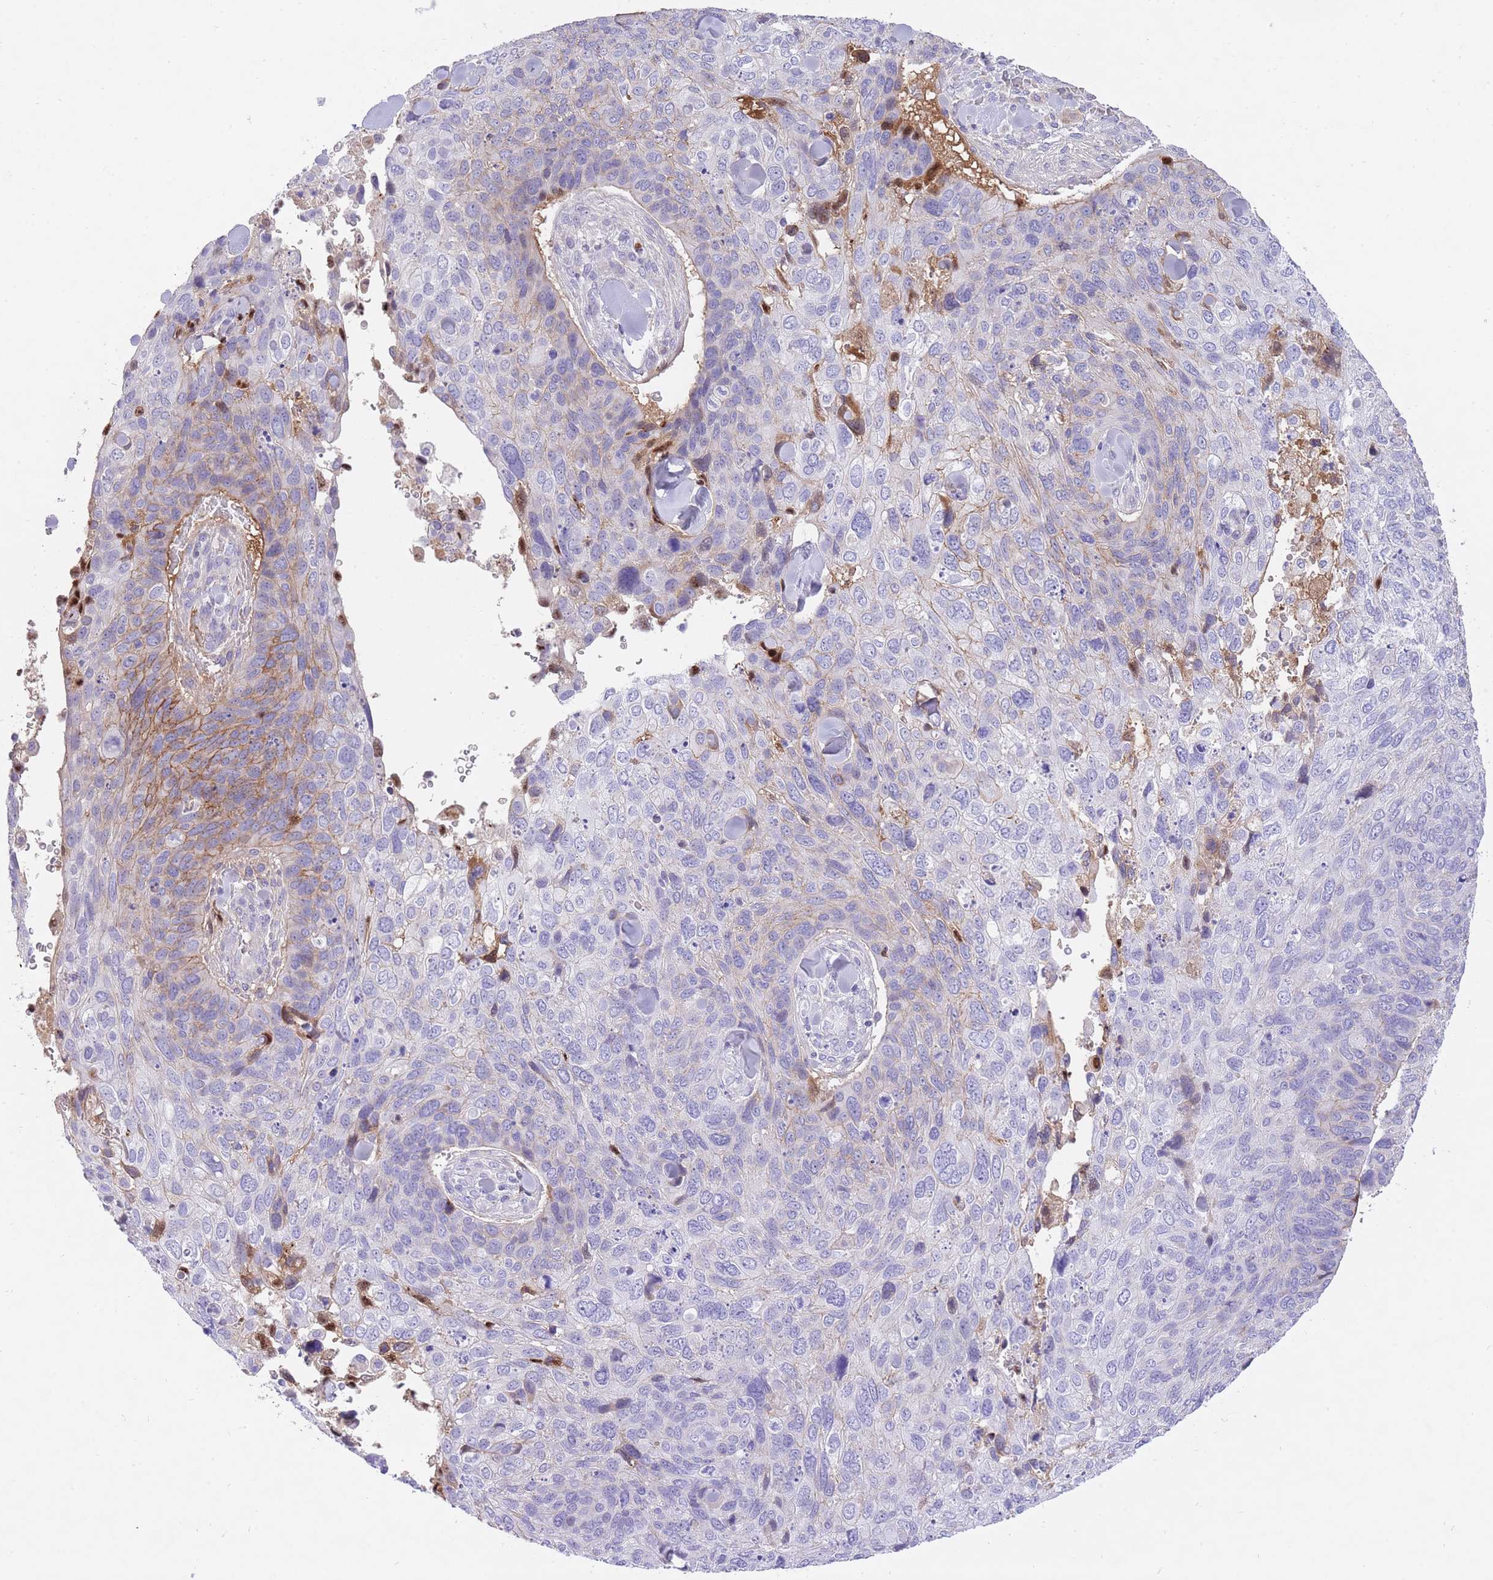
{"staining": {"intensity": "moderate", "quantity": "<25%", "location": "cytoplasmic/membranous"}, "tissue": "skin cancer", "cell_type": "Tumor cells", "image_type": "cancer", "snomed": [{"axis": "morphology", "description": "Basal cell carcinoma"}, {"axis": "topography", "description": "Skin"}], "caption": "About <25% of tumor cells in skin basal cell carcinoma exhibit moderate cytoplasmic/membranous protein expression as visualized by brown immunohistochemical staining.", "gene": "HRG", "patient": {"sex": "female", "age": 74}}